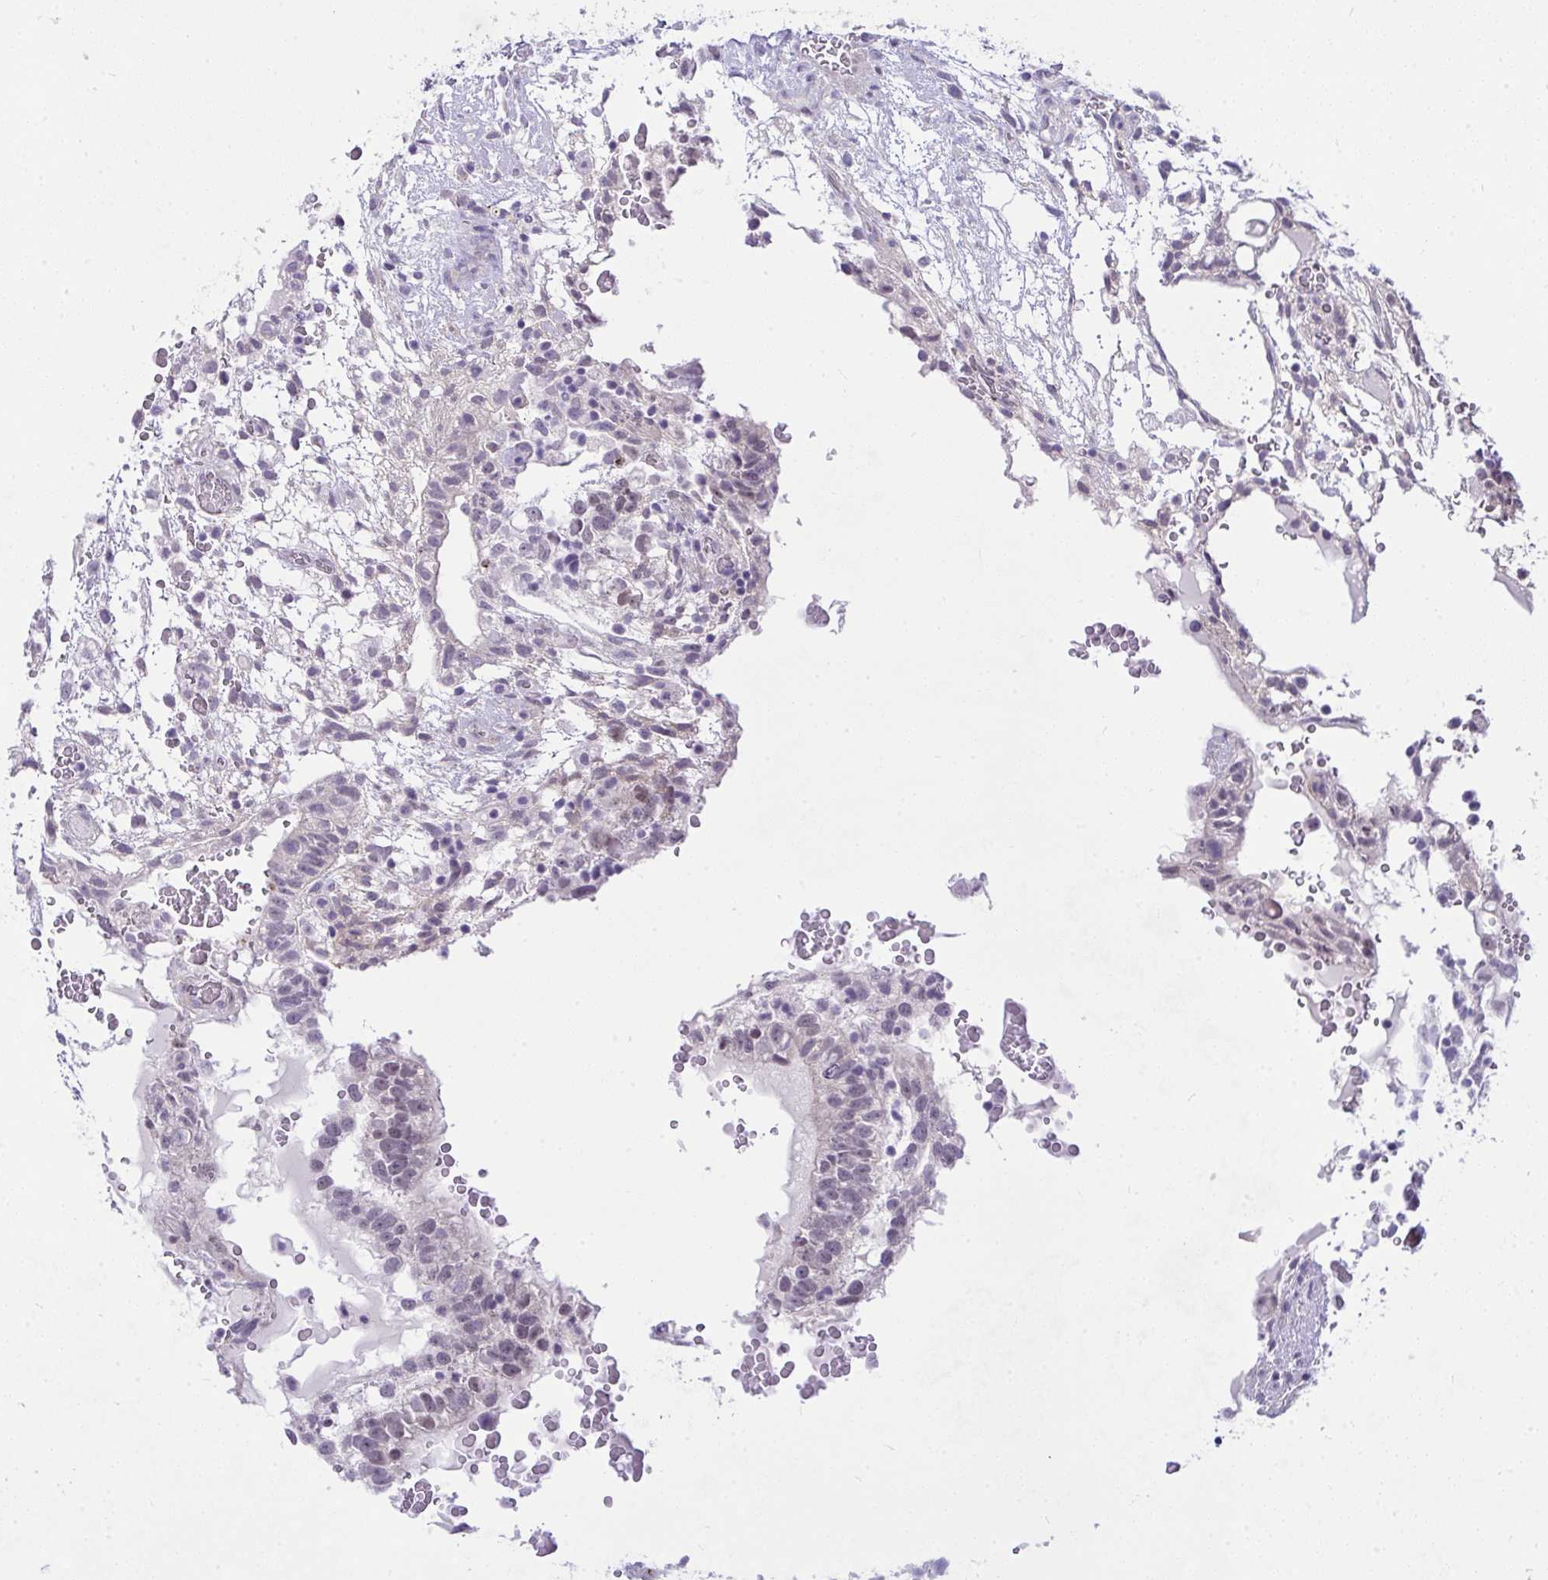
{"staining": {"intensity": "negative", "quantity": "none", "location": "none"}, "tissue": "testis cancer", "cell_type": "Tumor cells", "image_type": "cancer", "snomed": [{"axis": "morphology", "description": "Carcinoma, Embryonal, NOS"}, {"axis": "topography", "description": "Testis"}], "caption": "Image shows no significant protein expression in tumor cells of testis embryonal carcinoma.", "gene": "NFXL1", "patient": {"sex": "male", "age": 32}}